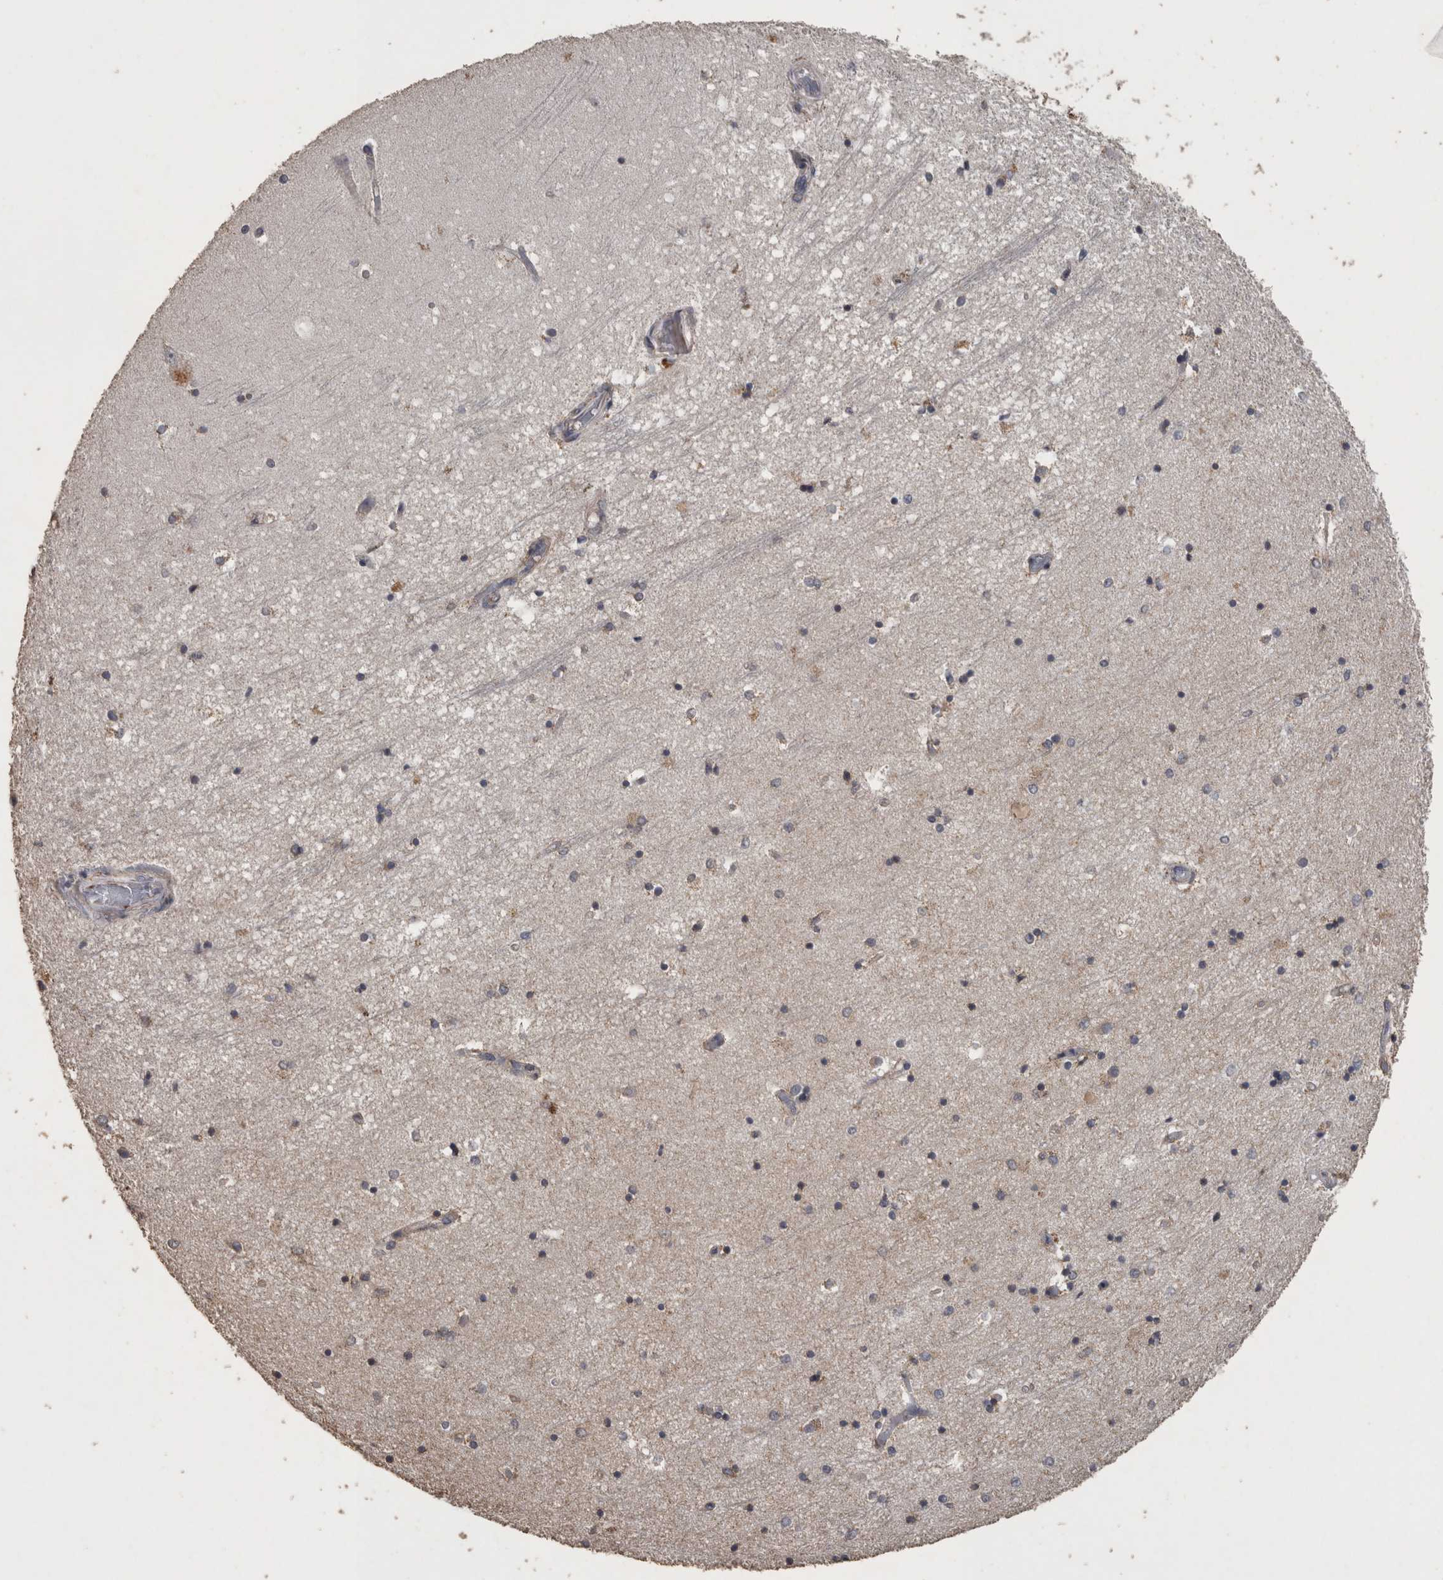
{"staining": {"intensity": "weak", "quantity": "25%-75%", "location": "cytoplasmic/membranous"}, "tissue": "hippocampus", "cell_type": "Glial cells", "image_type": "normal", "snomed": [{"axis": "morphology", "description": "Normal tissue, NOS"}, {"axis": "topography", "description": "Hippocampus"}], "caption": "Weak cytoplasmic/membranous staining for a protein is present in about 25%-75% of glial cells of unremarkable hippocampus using immunohistochemistry.", "gene": "ACADM", "patient": {"sex": "male", "age": 45}}